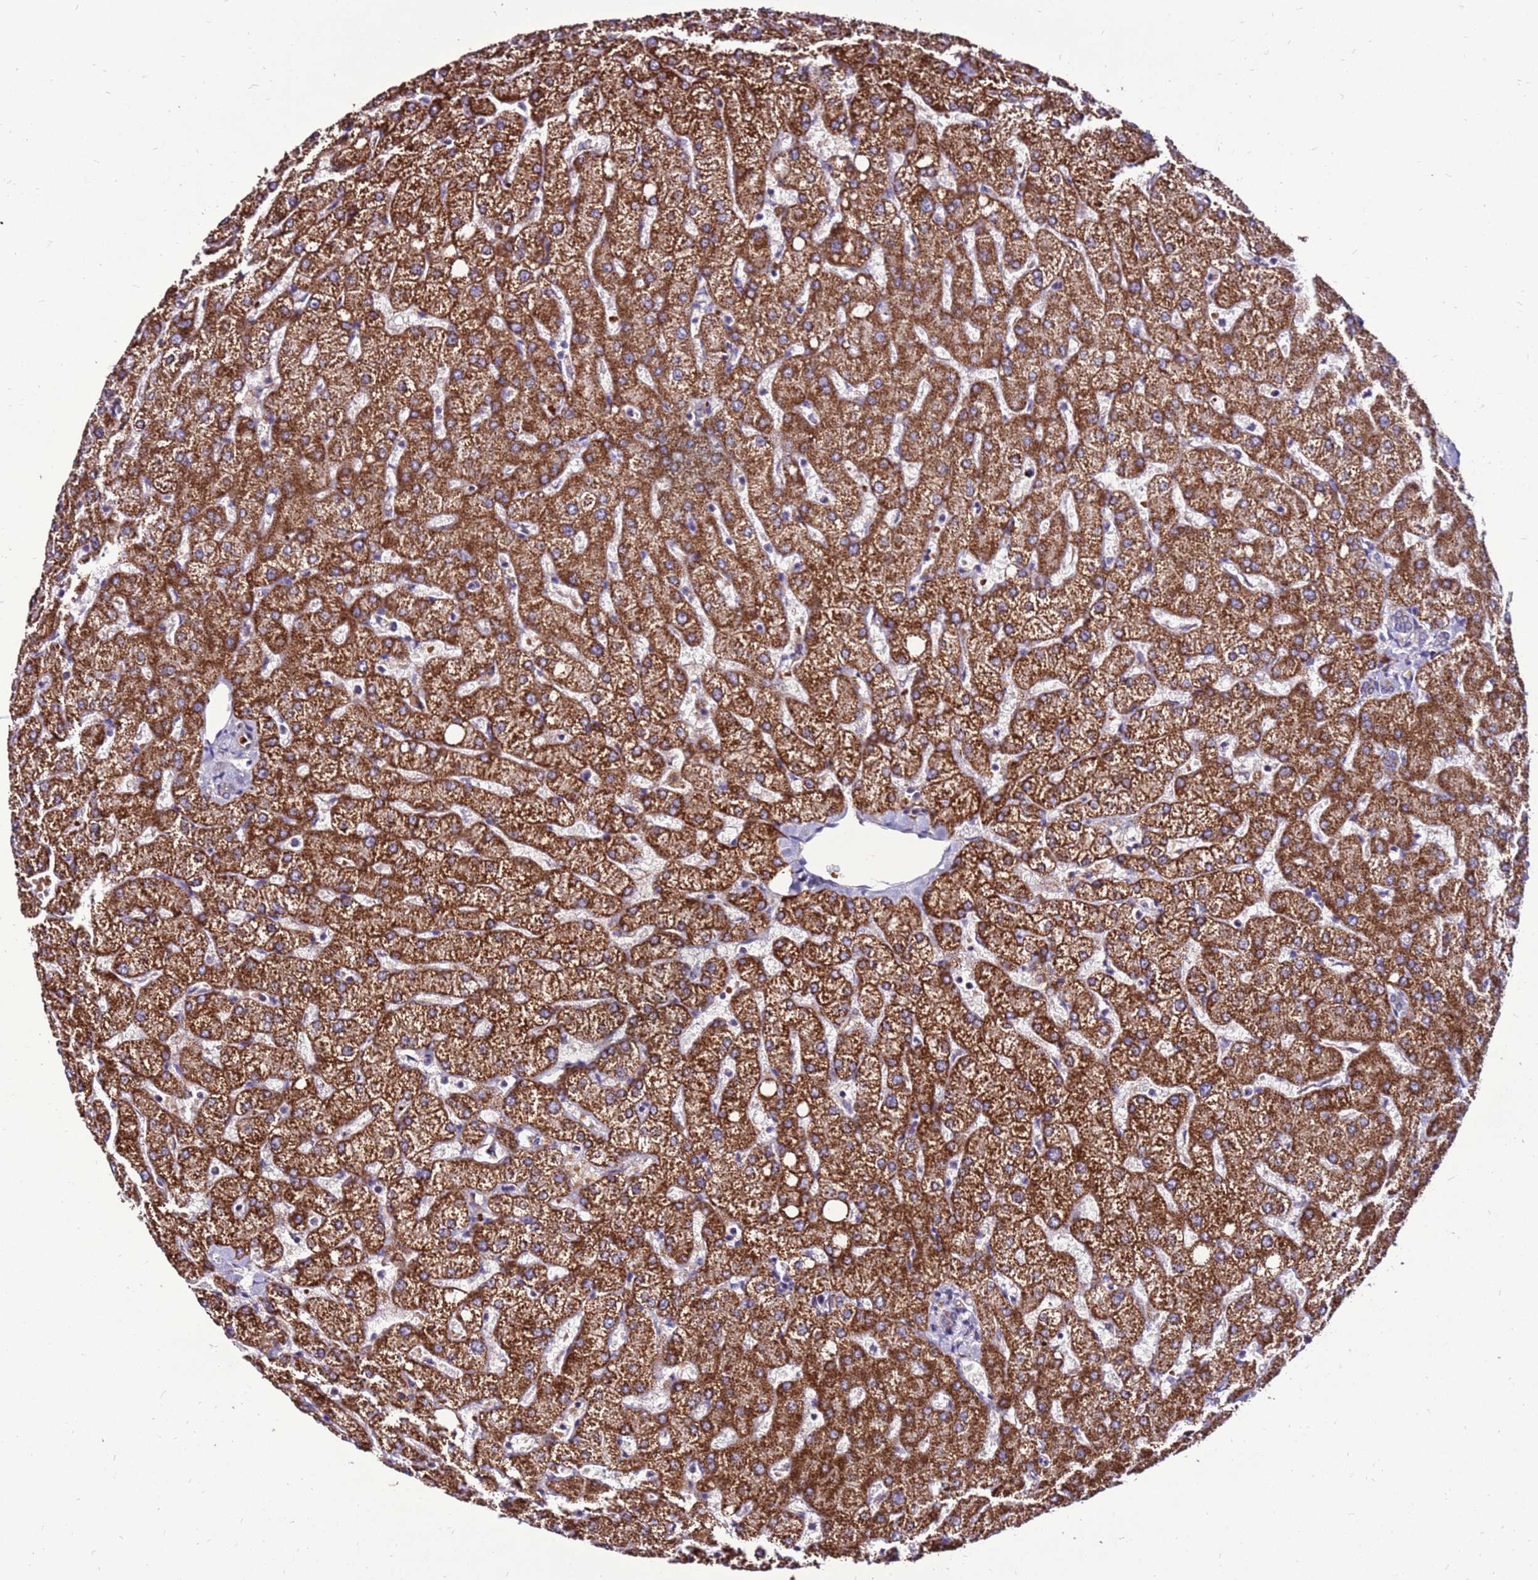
{"staining": {"intensity": "negative", "quantity": "none", "location": "none"}, "tissue": "liver", "cell_type": "Cholangiocytes", "image_type": "normal", "snomed": [{"axis": "morphology", "description": "Normal tissue, NOS"}, {"axis": "topography", "description": "Liver"}], "caption": "The IHC image has no significant positivity in cholangiocytes of liver.", "gene": "SPSB3", "patient": {"sex": "female", "age": 54}}